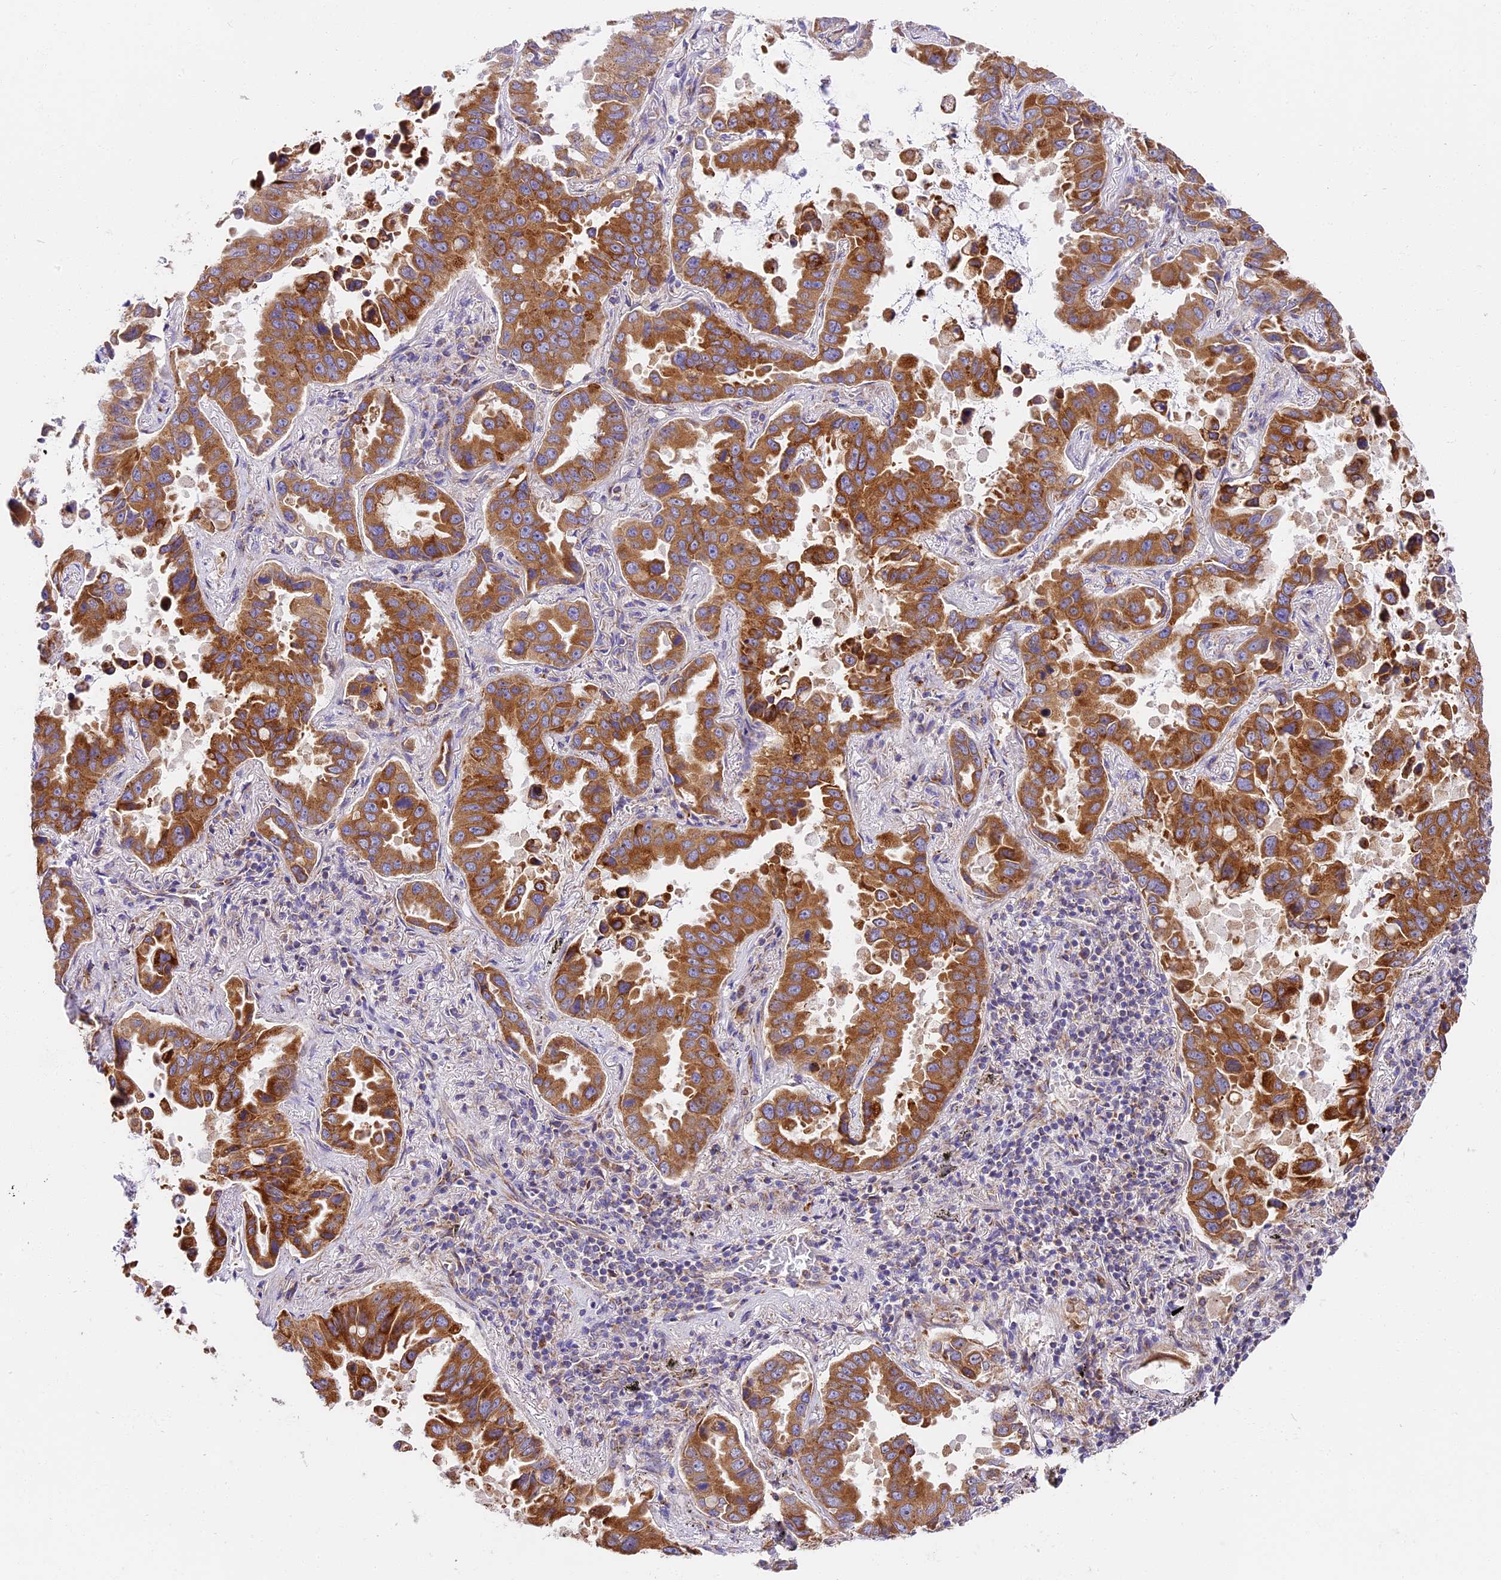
{"staining": {"intensity": "moderate", "quantity": ">75%", "location": "cytoplasmic/membranous"}, "tissue": "lung cancer", "cell_type": "Tumor cells", "image_type": "cancer", "snomed": [{"axis": "morphology", "description": "Adenocarcinoma, NOS"}, {"axis": "topography", "description": "Lung"}], "caption": "Approximately >75% of tumor cells in lung adenocarcinoma show moderate cytoplasmic/membranous protein staining as visualized by brown immunohistochemical staining.", "gene": "MRAS", "patient": {"sex": "male", "age": 64}}